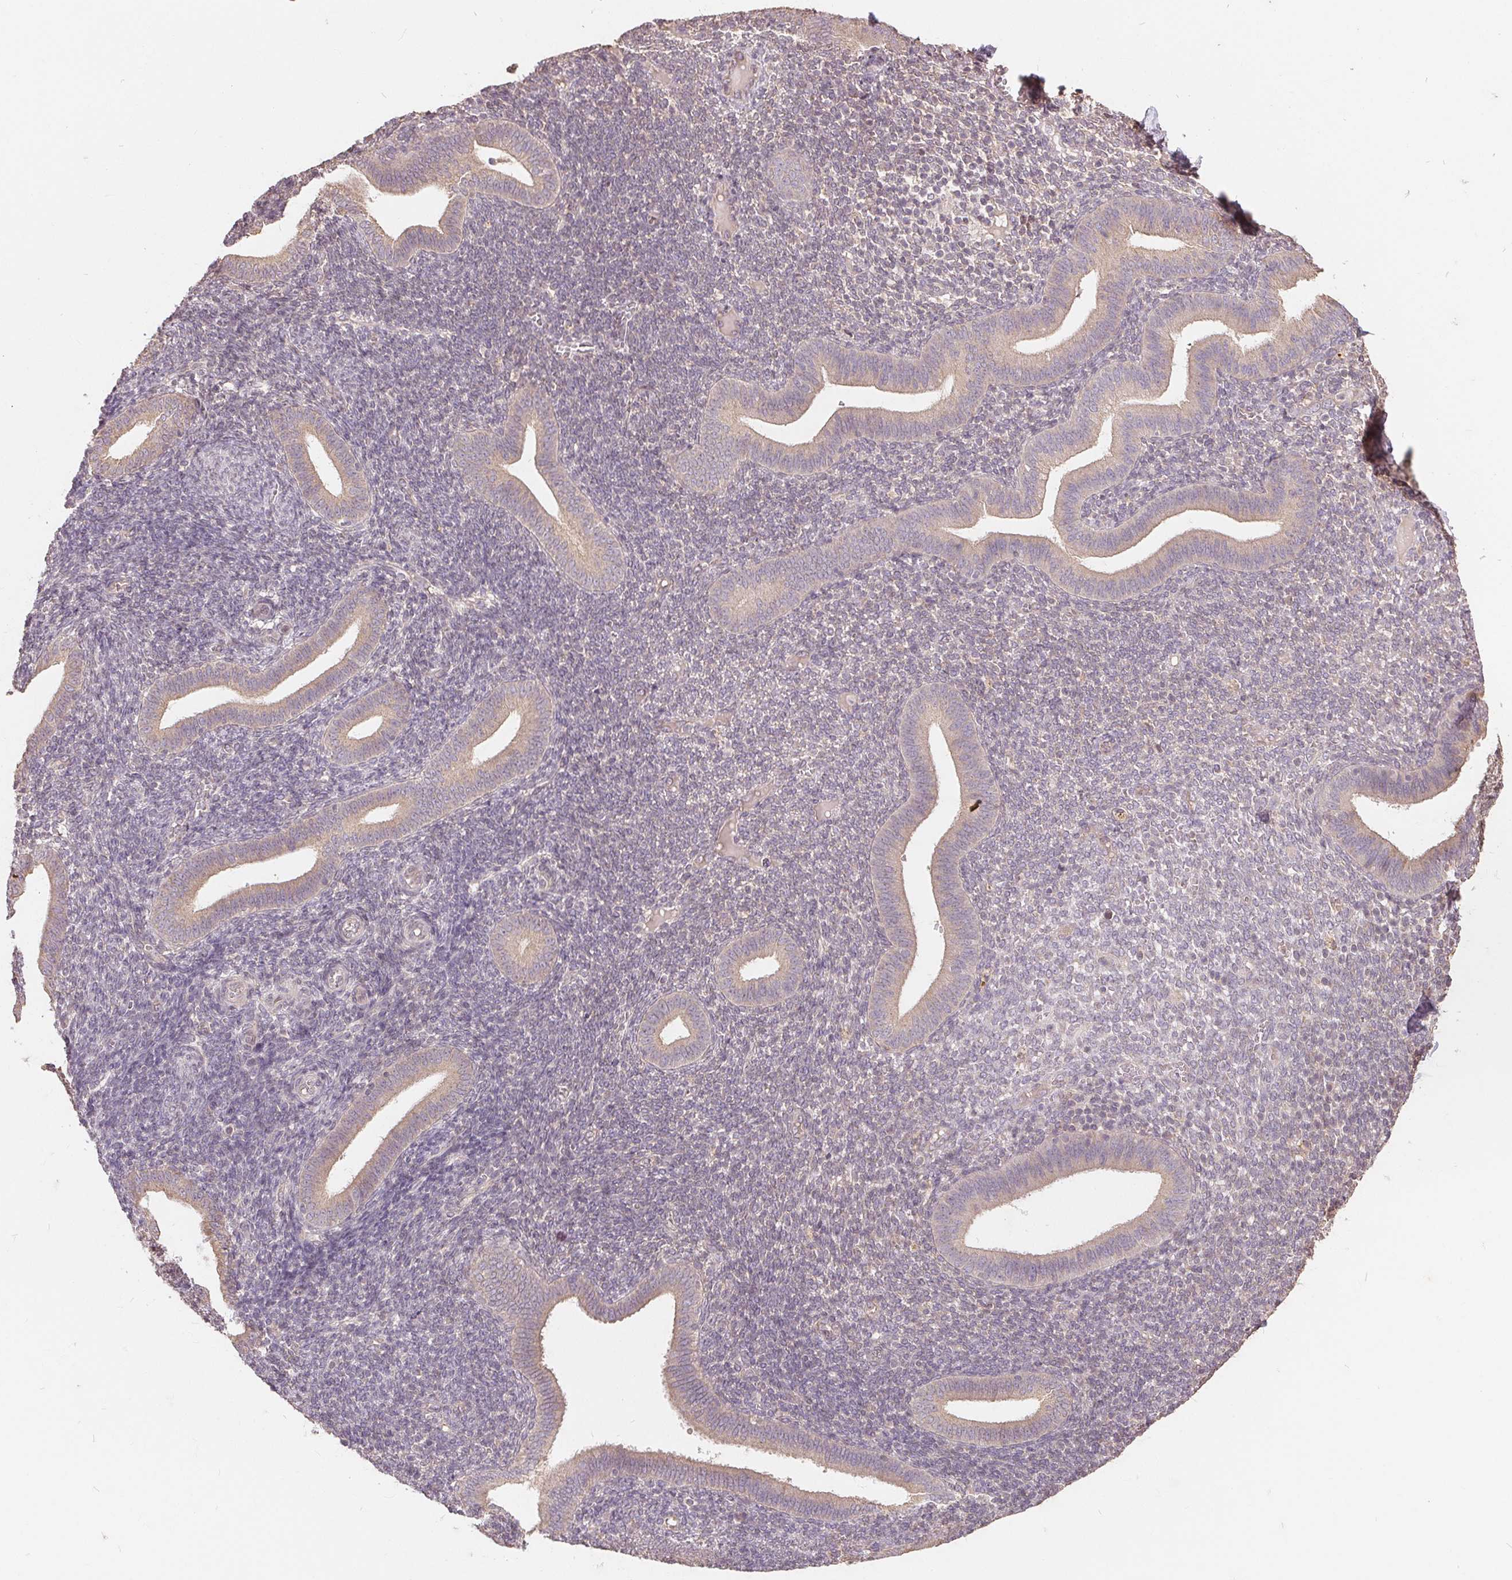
{"staining": {"intensity": "weak", "quantity": "<25%", "location": "cytoplasmic/membranous"}, "tissue": "endometrium", "cell_type": "Cells in endometrial stroma", "image_type": "normal", "snomed": [{"axis": "morphology", "description": "Normal tissue, NOS"}, {"axis": "topography", "description": "Endometrium"}], "caption": "IHC micrograph of benign human endometrium stained for a protein (brown), which demonstrates no staining in cells in endometrial stroma.", "gene": "CDIPT", "patient": {"sex": "female", "age": 25}}